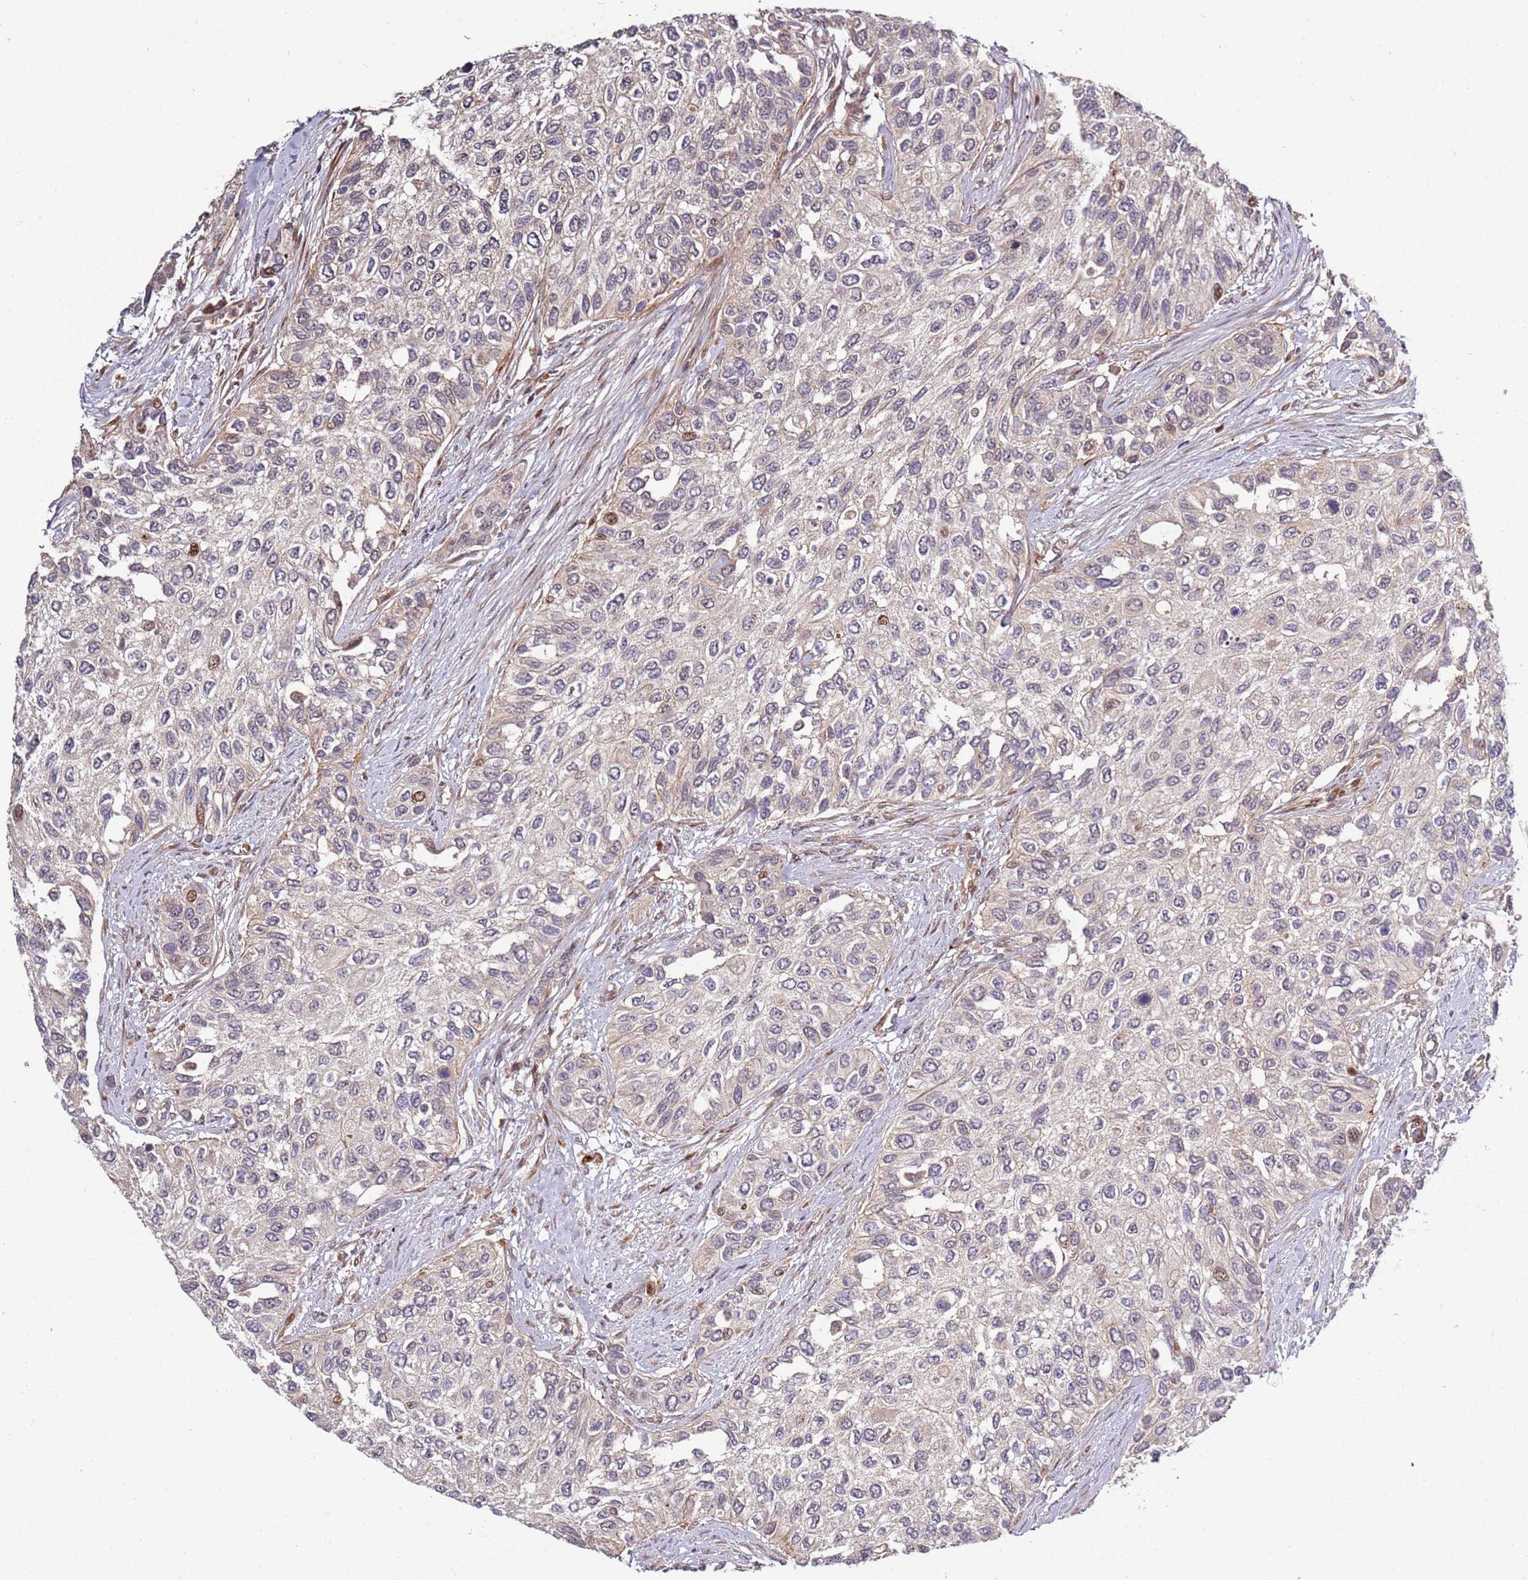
{"staining": {"intensity": "weak", "quantity": "<25%", "location": "cytoplasmic/membranous"}, "tissue": "urothelial cancer", "cell_type": "Tumor cells", "image_type": "cancer", "snomed": [{"axis": "morphology", "description": "Normal tissue, NOS"}, {"axis": "morphology", "description": "Urothelial carcinoma, High grade"}, {"axis": "topography", "description": "Vascular tissue"}, {"axis": "topography", "description": "Urinary bladder"}], "caption": "Image shows no protein expression in tumor cells of urothelial carcinoma (high-grade) tissue.", "gene": "RHBDL1", "patient": {"sex": "female", "age": 56}}